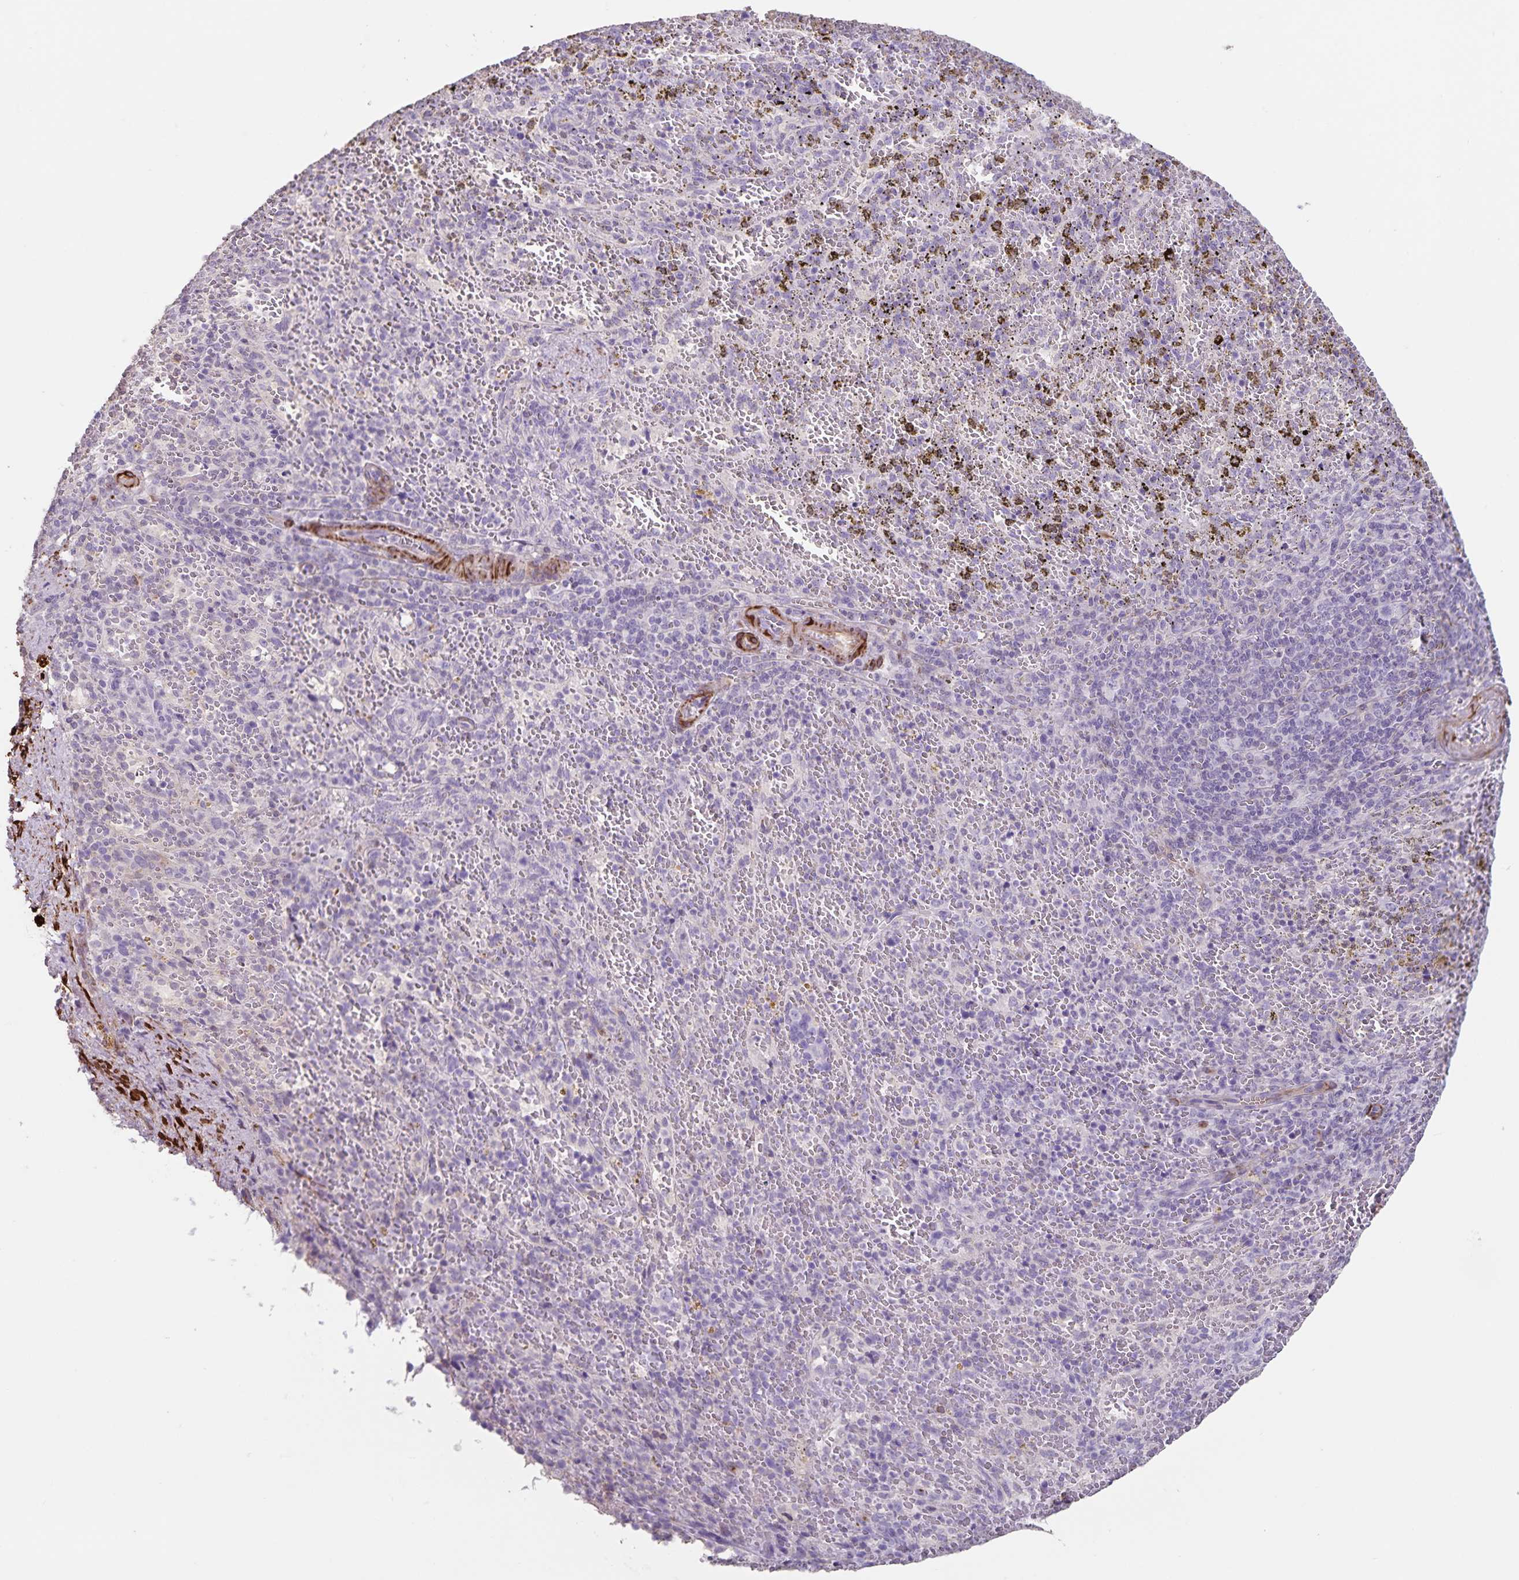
{"staining": {"intensity": "negative", "quantity": "none", "location": "none"}, "tissue": "spleen", "cell_type": "Cells in red pulp", "image_type": "normal", "snomed": [{"axis": "morphology", "description": "Normal tissue, NOS"}, {"axis": "topography", "description": "Spleen"}], "caption": "Immunohistochemistry (IHC) photomicrograph of normal spleen: human spleen stained with DAB reveals no significant protein expression in cells in red pulp. The staining was performed using DAB to visualize the protein expression in brown, while the nuclei were stained in blue with hematoxylin (Magnification: 20x).", "gene": "SYNM", "patient": {"sex": "female", "age": 50}}